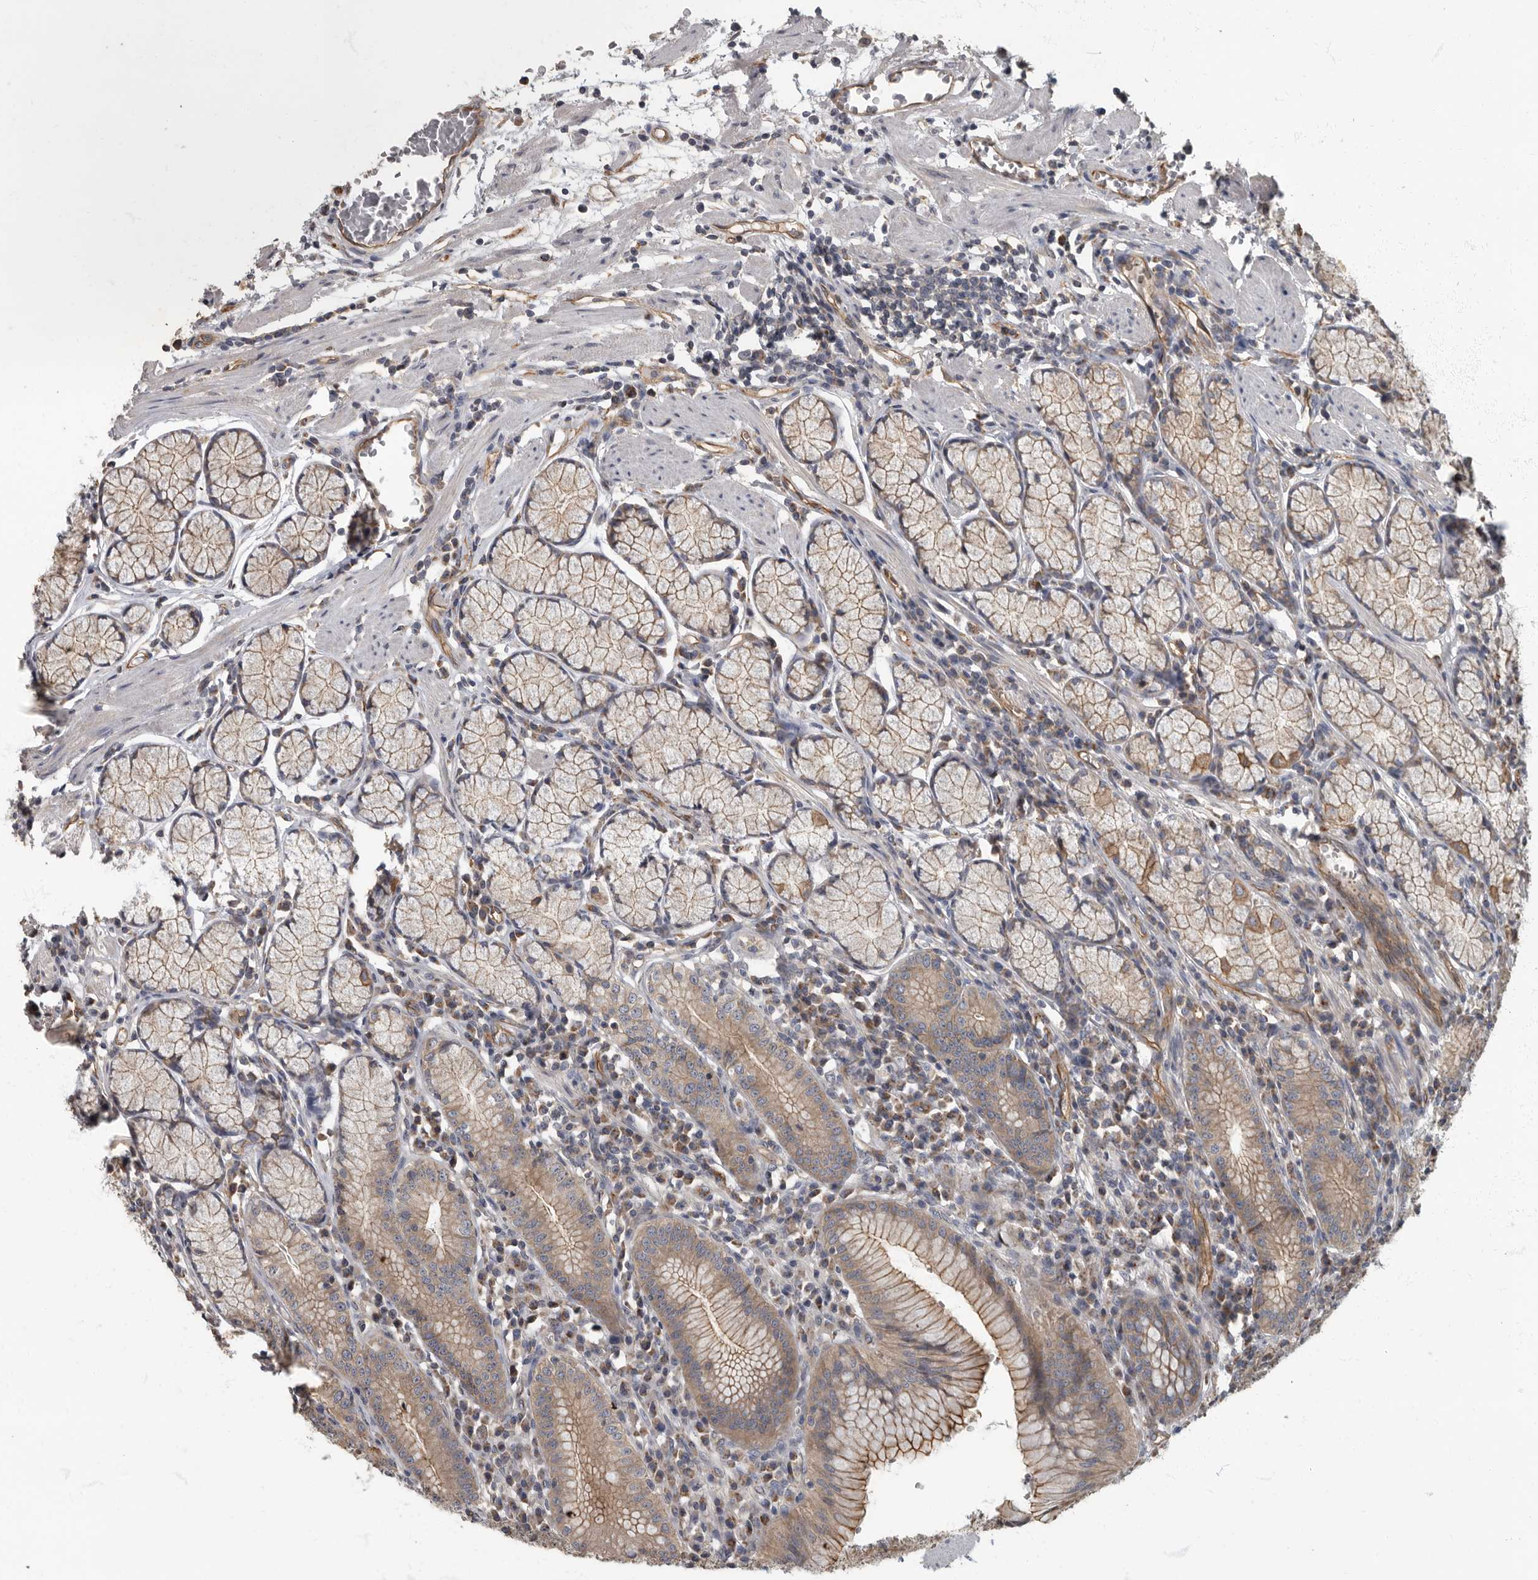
{"staining": {"intensity": "moderate", "quantity": ">75%", "location": "cytoplasmic/membranous"}, "tissue": "stomach", "cell_type": "Glandular cells", "image_type": "normal", "snomed": [{"axis": "morphology", "description": "Normal tissue, NOS"}, {"axis": "topography", "description": "Stomach"}], "caption": "Moderate cytoplasmic/membranous staining is identified in about >75% of glandular cells in unremarkable stomach.", "gene": "PDK1", "patient": {"sex": "male", "age": 55}}